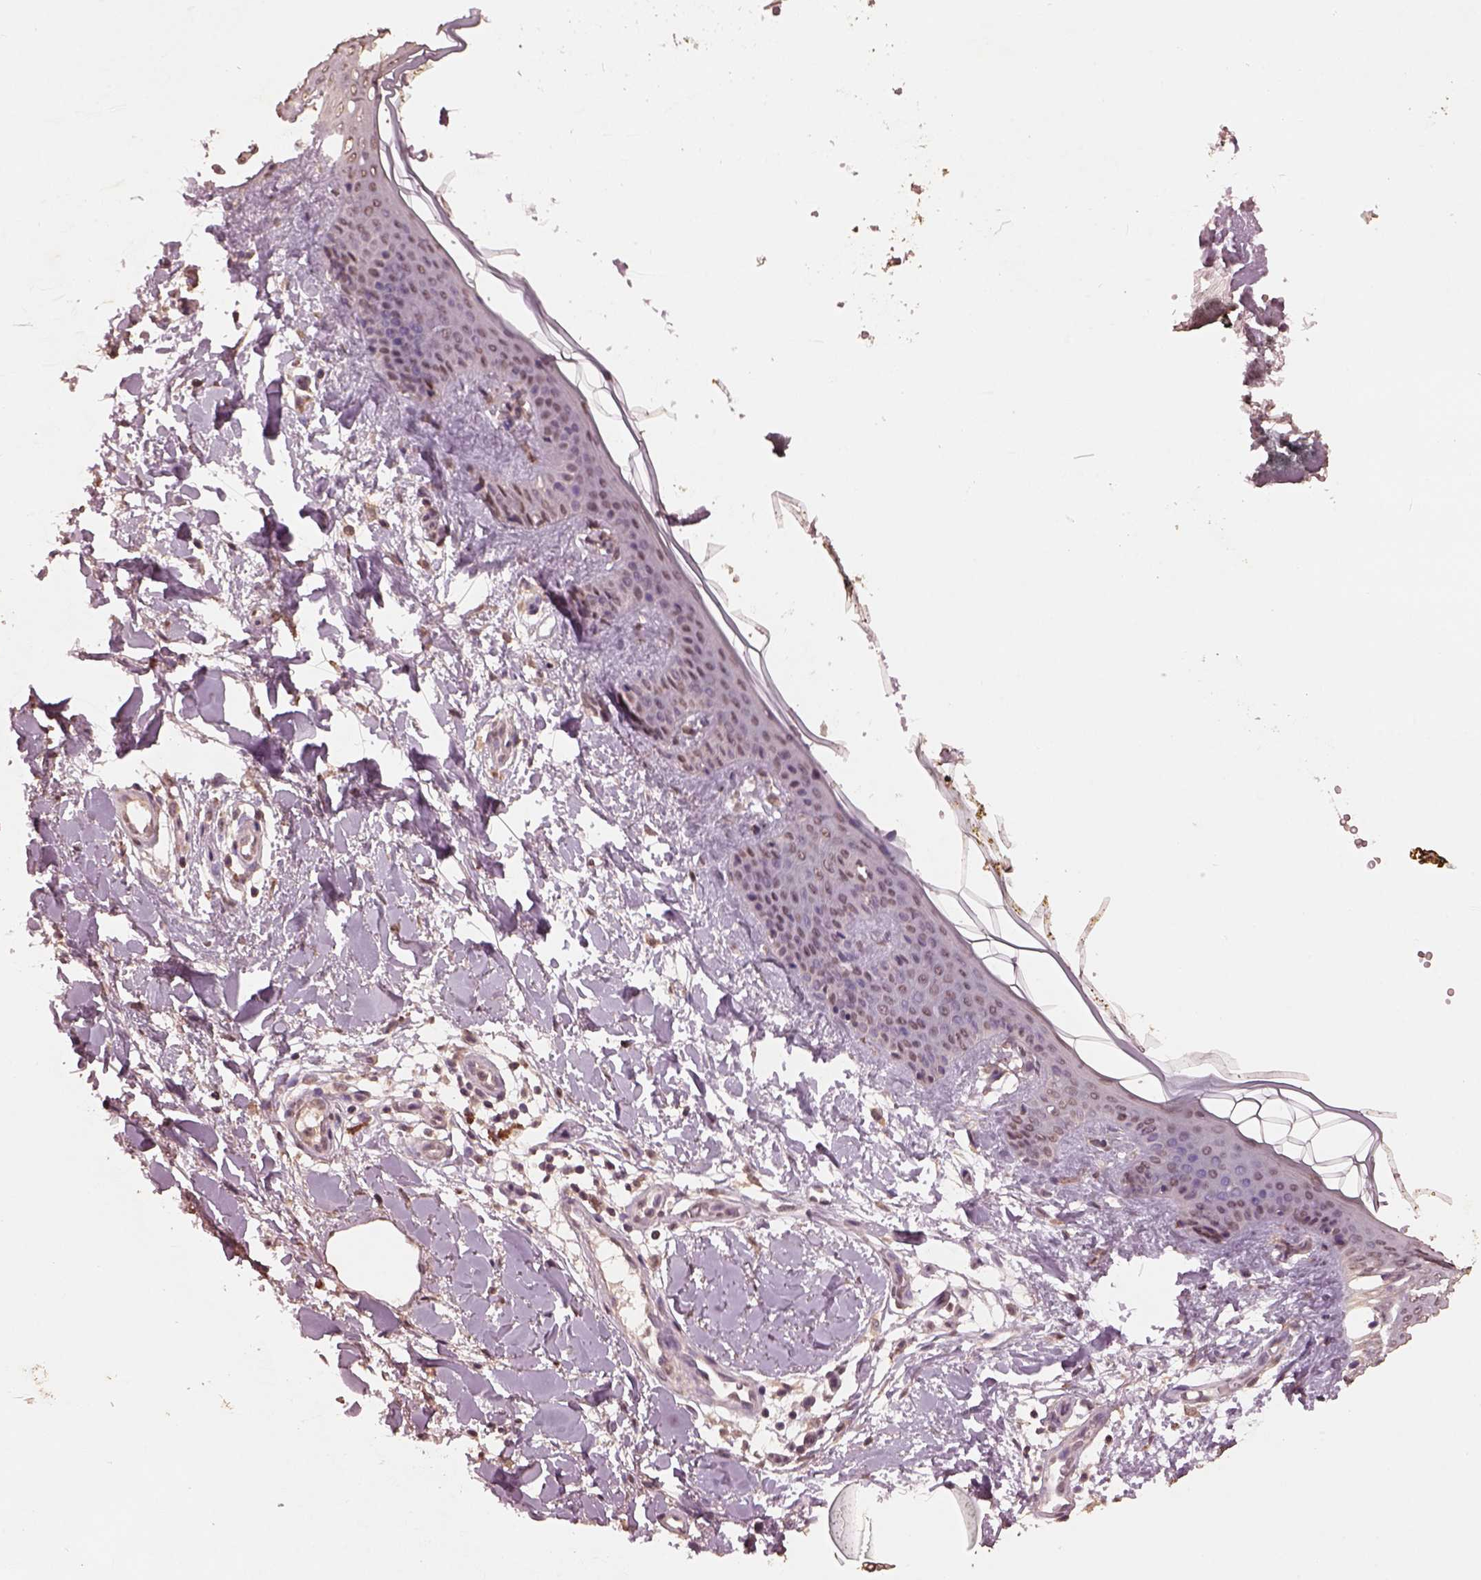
{"staining": {"intensity": "negative", "quantity": "none", "location": "none"}, "tissue": "skin", "cell_type": "Fibroblasts", "image_type": "normal", "snomed": [{"axis": "morphology", "description": "Normal tissue, NOS"}, {"axis": "topography", "description": "Skin"}], "caption": "An IHC photomicrograph of benign skin is shown. There is no staining in fibroblasts of skin. The staining was performed using DAB to visualize the protein expression in brown, while the nuclei were stained in blue with hematoxylin (Magnification: 20x).", "gene": "CPT1C", "patient": {"sex": "female", "age": 34}}